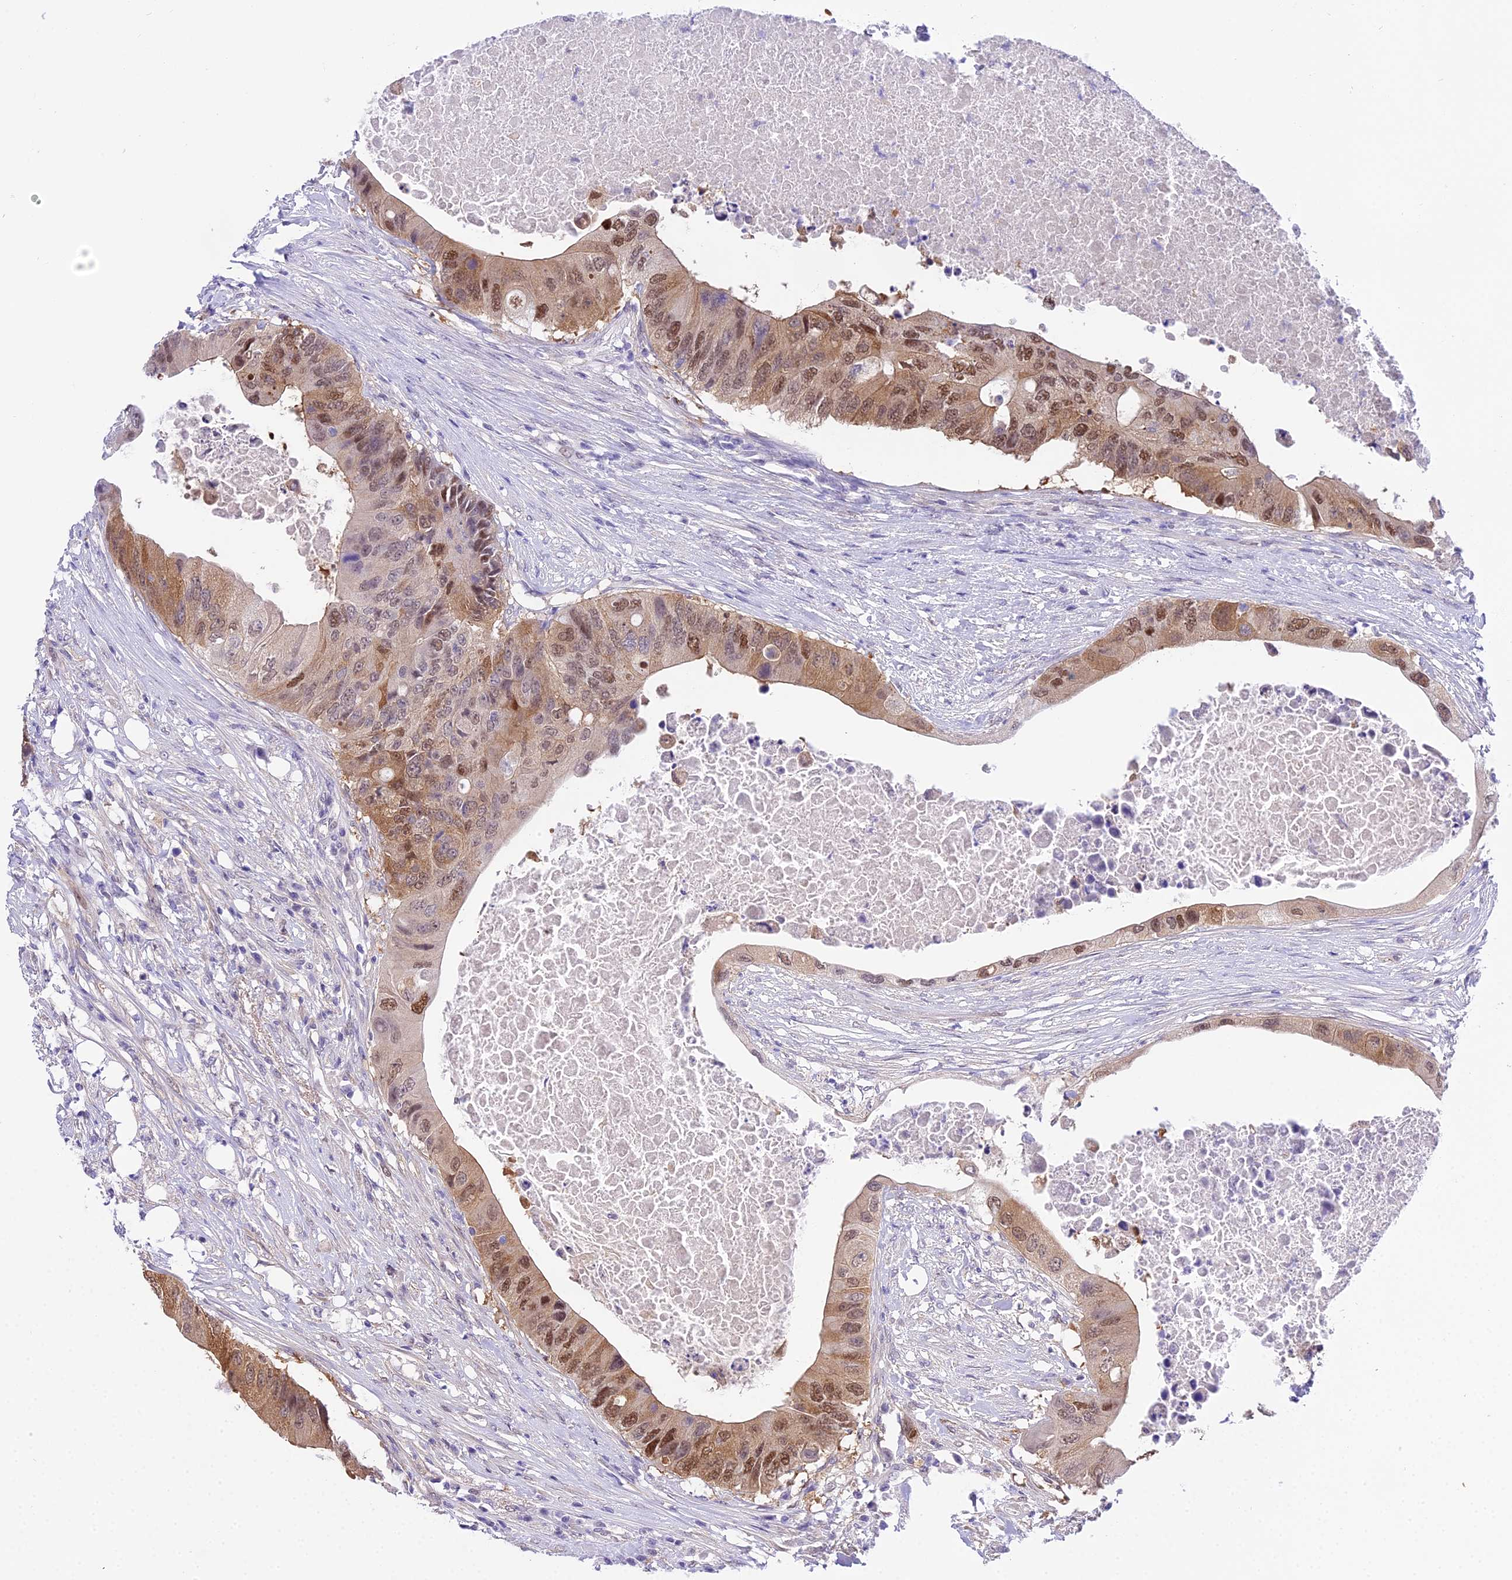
{"staining": {"intensity": "moderate", "quantity": ">75%", "location": "cytoplasmic/membranous,nuclear"}, "tissue": "colorectal cancer", "cell_type": "Tumor cells", "image_type": "cancer", "snomed": [{"axis": "morphology", "description": "Adenocarcinoma, NOS"}, {"axis": "topography", "description": "Colon"}], "caption": "There is medium levels of moderate cytoplasmic/membranous and nuclear positivity in tumor cells of adenocarcinoma (colorectal), as demonstrated by immunohistochemical staining (brown color).", "gene": "MAT2A", "patient": {"sex": "male", "age": 71}}